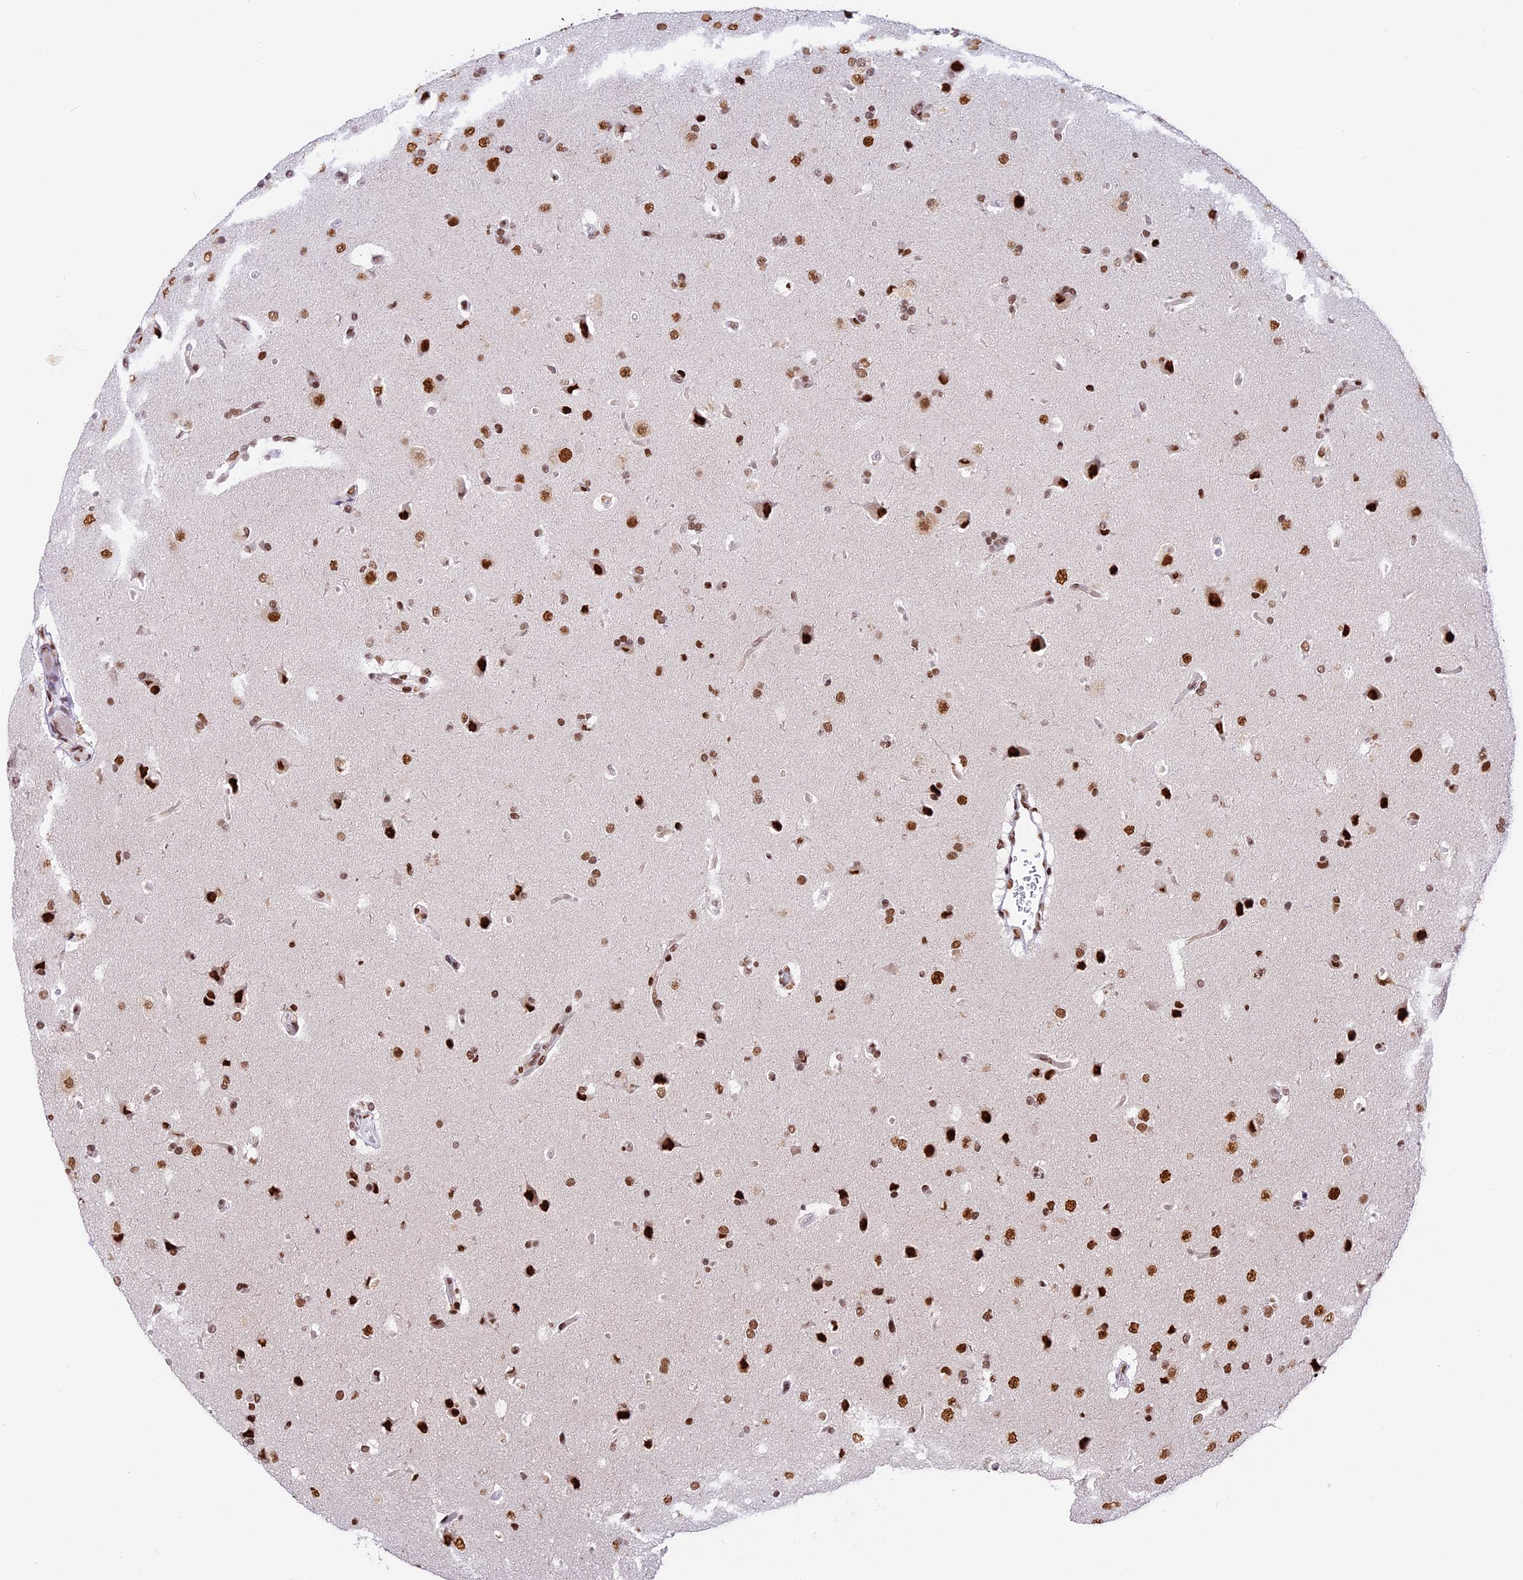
{"staining": {"intensity": "strong", "quantity": ">75%", "location": "nuclear"}, "tissue": "glioma", "cell_type": "Tumor cells", "image_type": "cancer", "snomed": [{"axis": "morphology", "description": "Glioma, malignant, High grade"}, {"axis": "topography", "description": "Brain"}], "caption": "Approximately >75% of tumor cells in human malignant glioma (high-grade) exhibit strong nuclear protein expression as visualized by brown immunohistochemical staining.", "gene": "SBNO1", "patient": {"sex": "male", "age": 72}}